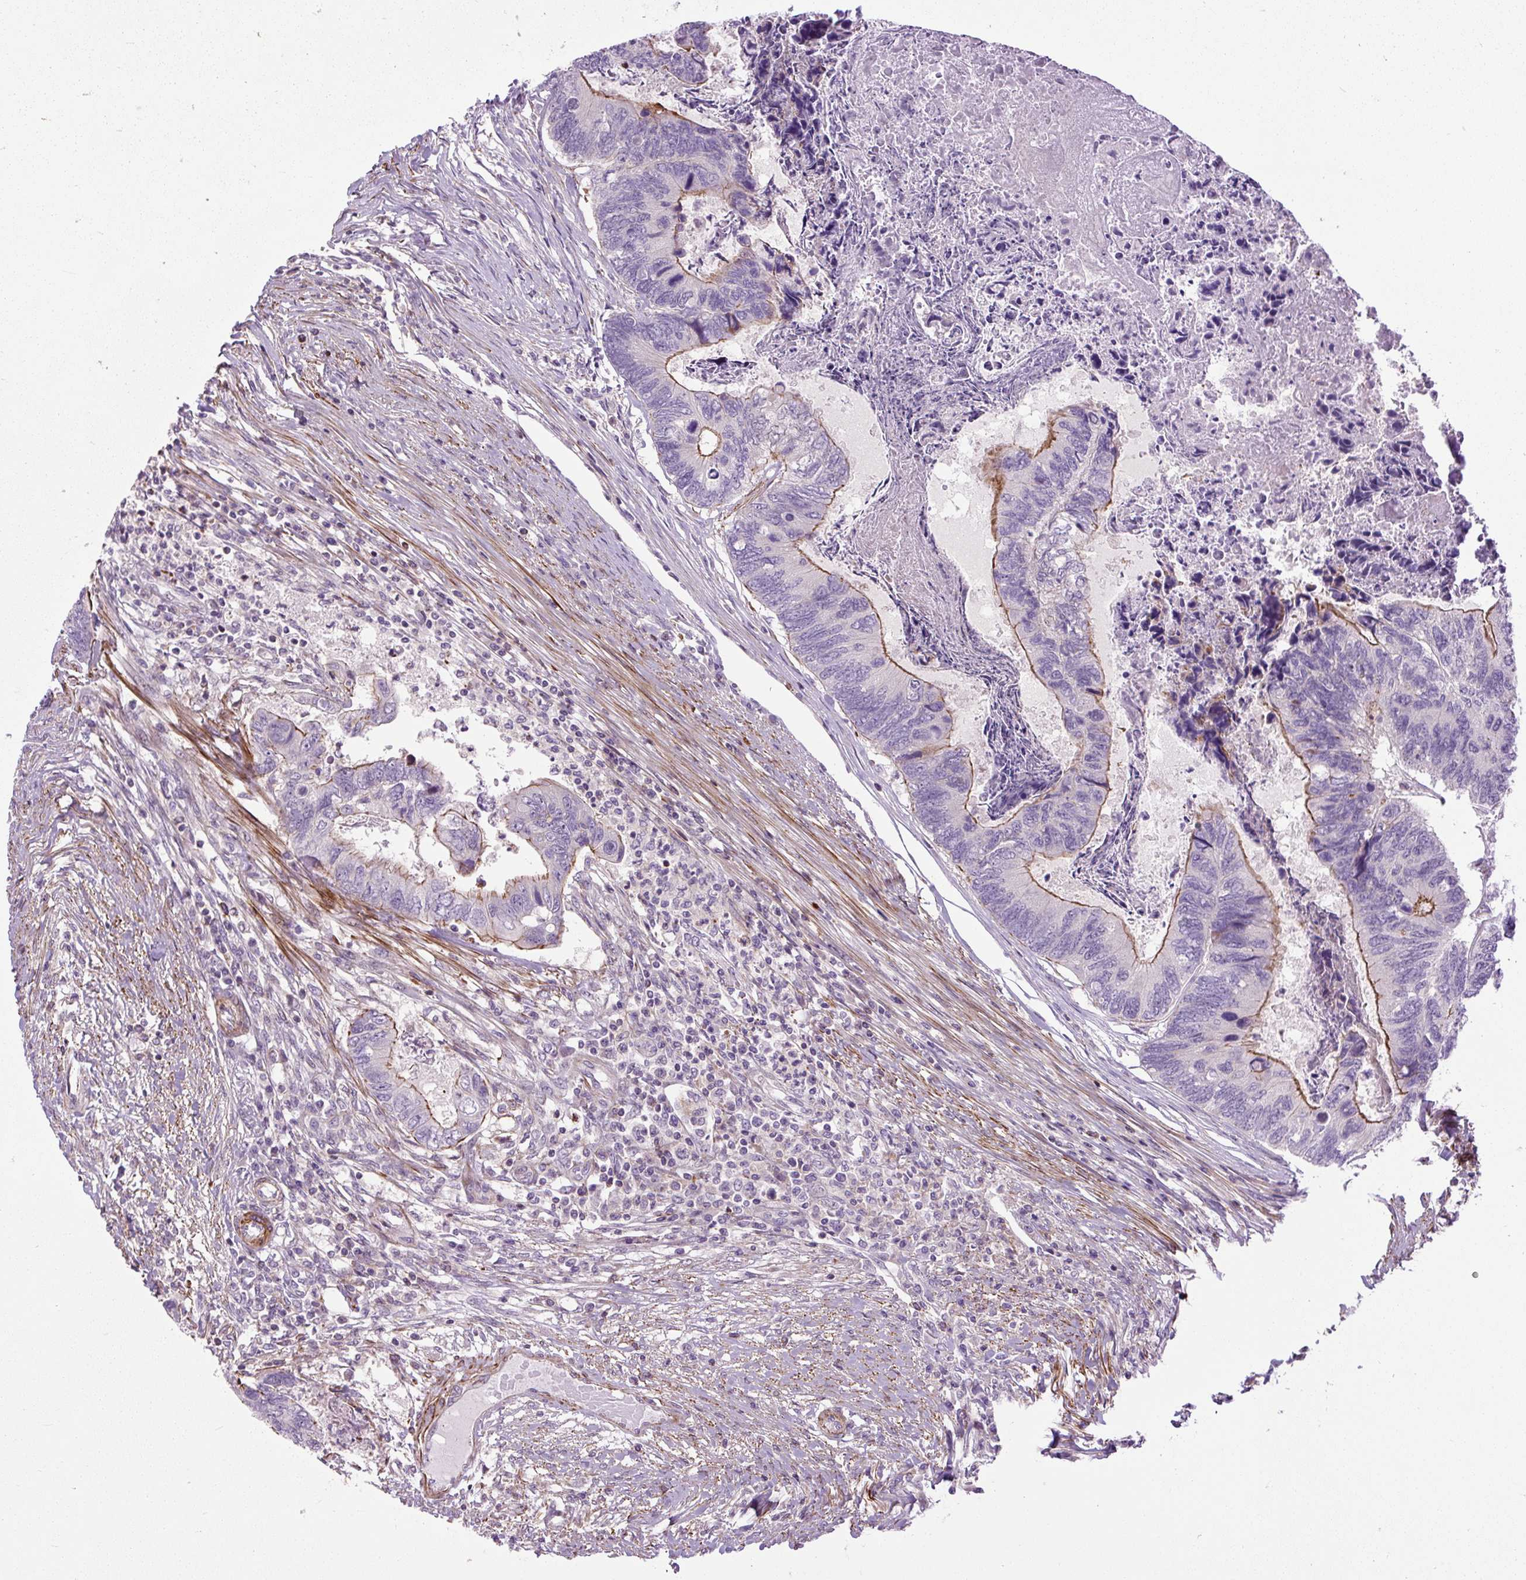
{"staining": {"intensity": "moderate", "quantity": "25%-75%", "location": "cytoplasmic/membranous"}, "tissue": "colorectal cancer", "cell_type": "Tumor cells", "image_type": "cancer", "snomed": [{"axis": "morphology", "description": "Adenocarcinoma, NOS"}, {"axis": "topography", "description": "Colon"}], "caption": "Colorectal adenocarcinoma stained with immunohistochemistry shows moderate cytoplasmic/membranous expression in approximately 25%-75% of tumor cells.", "gene": "ZNF197", "patient": {"sex": "female", "age": 67}}